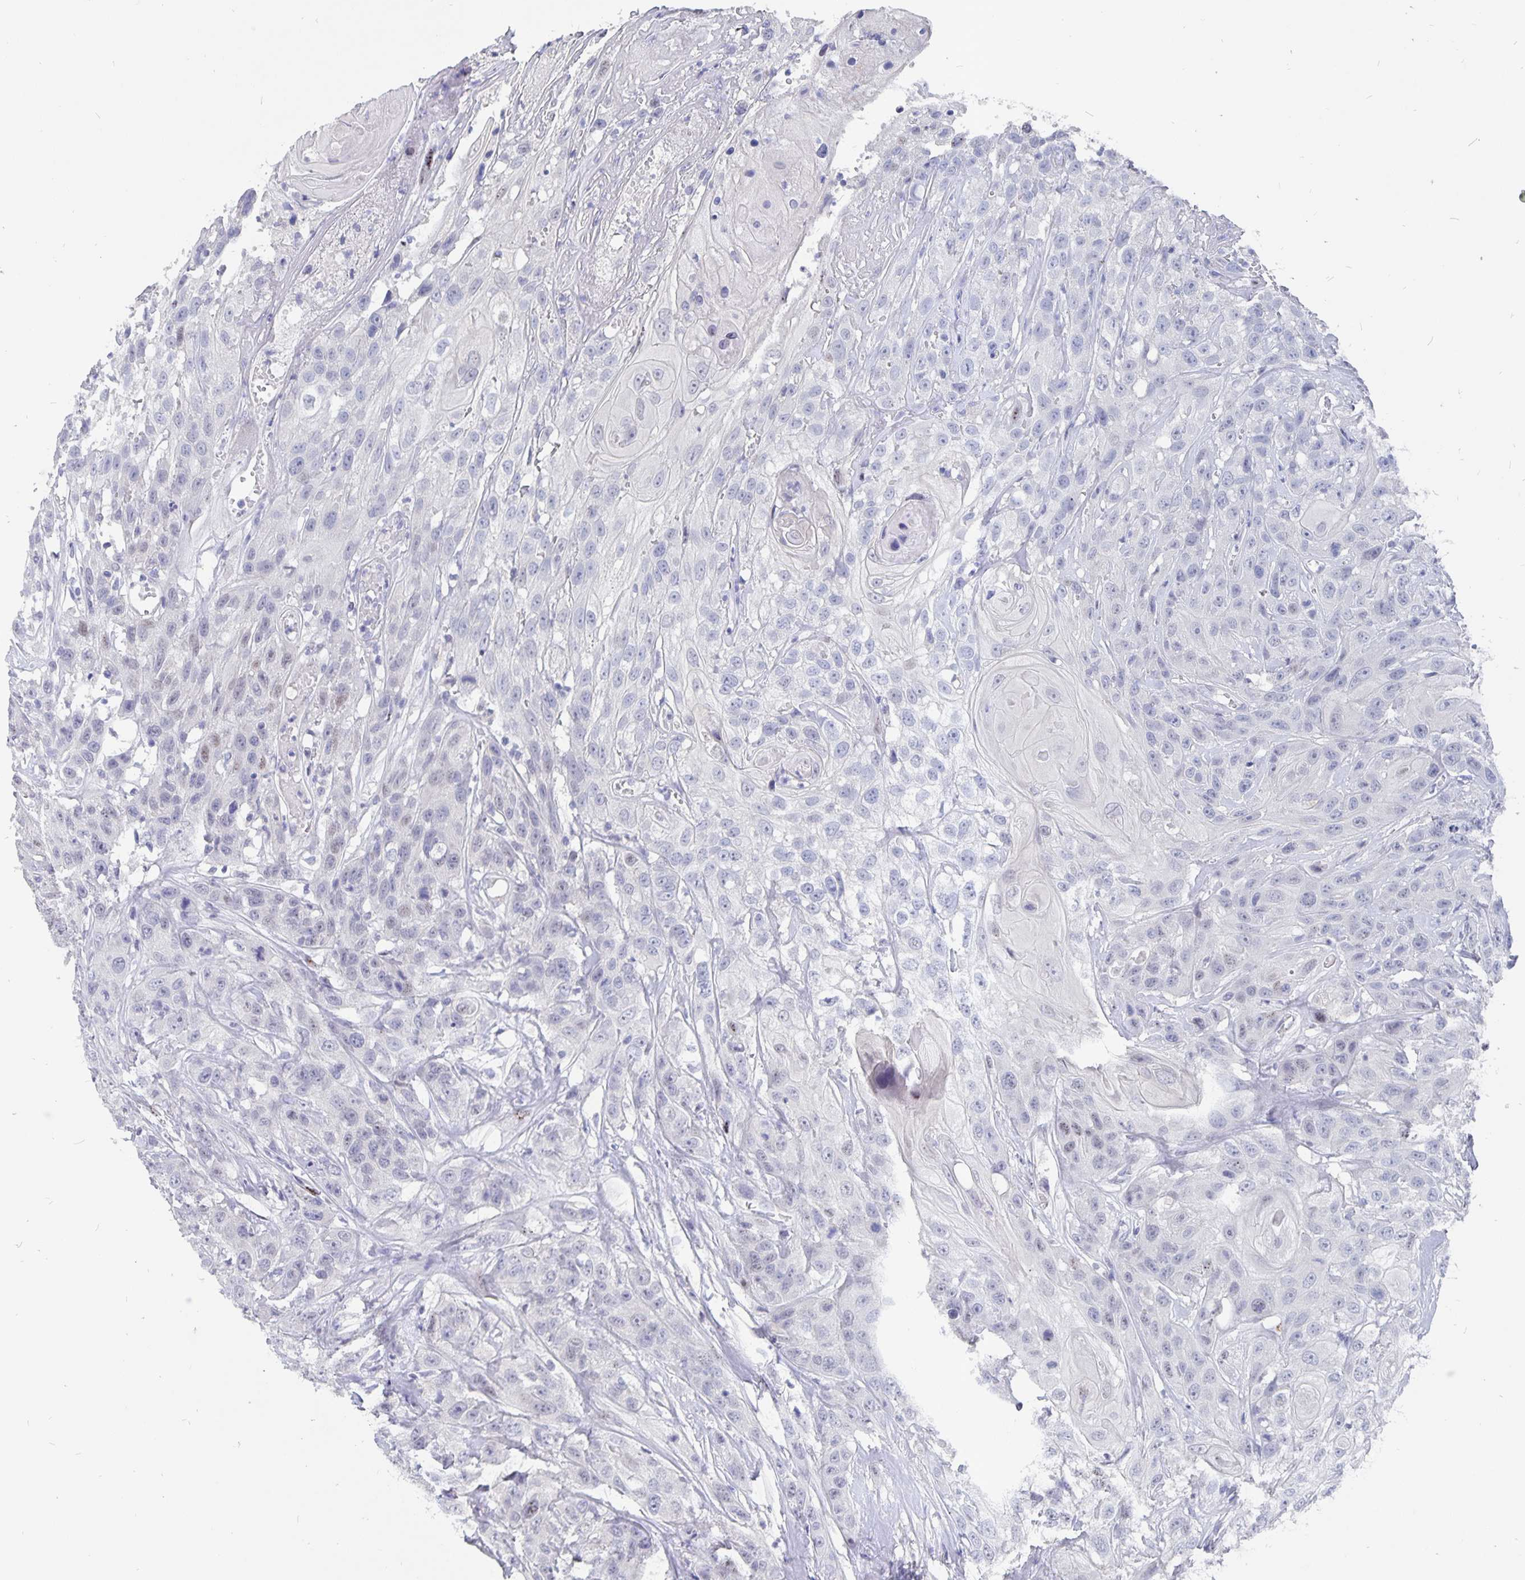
{"staining": {"intensity": "weak", "quantity": "<25%", "location": "nuclear"}, "tissue": "head and neck cancer", "cell_type": "Tumor cells", "image_type": "cancer", "snomed": [{"axis": "morphology", "description": "Squamous cell carcinoma, NOS"}, {"axis": "topography", "description": "Head-Neck"}], "caption": "This is a histopathology image of IHC staining of head and neck cancer (squamous cell carcinoma), which shows no expression in tumor cells. (IHC, brightfield microscopy, high magnification).", "gene": "SMOC1", "patient": {"sex": "male", "age": 57}}